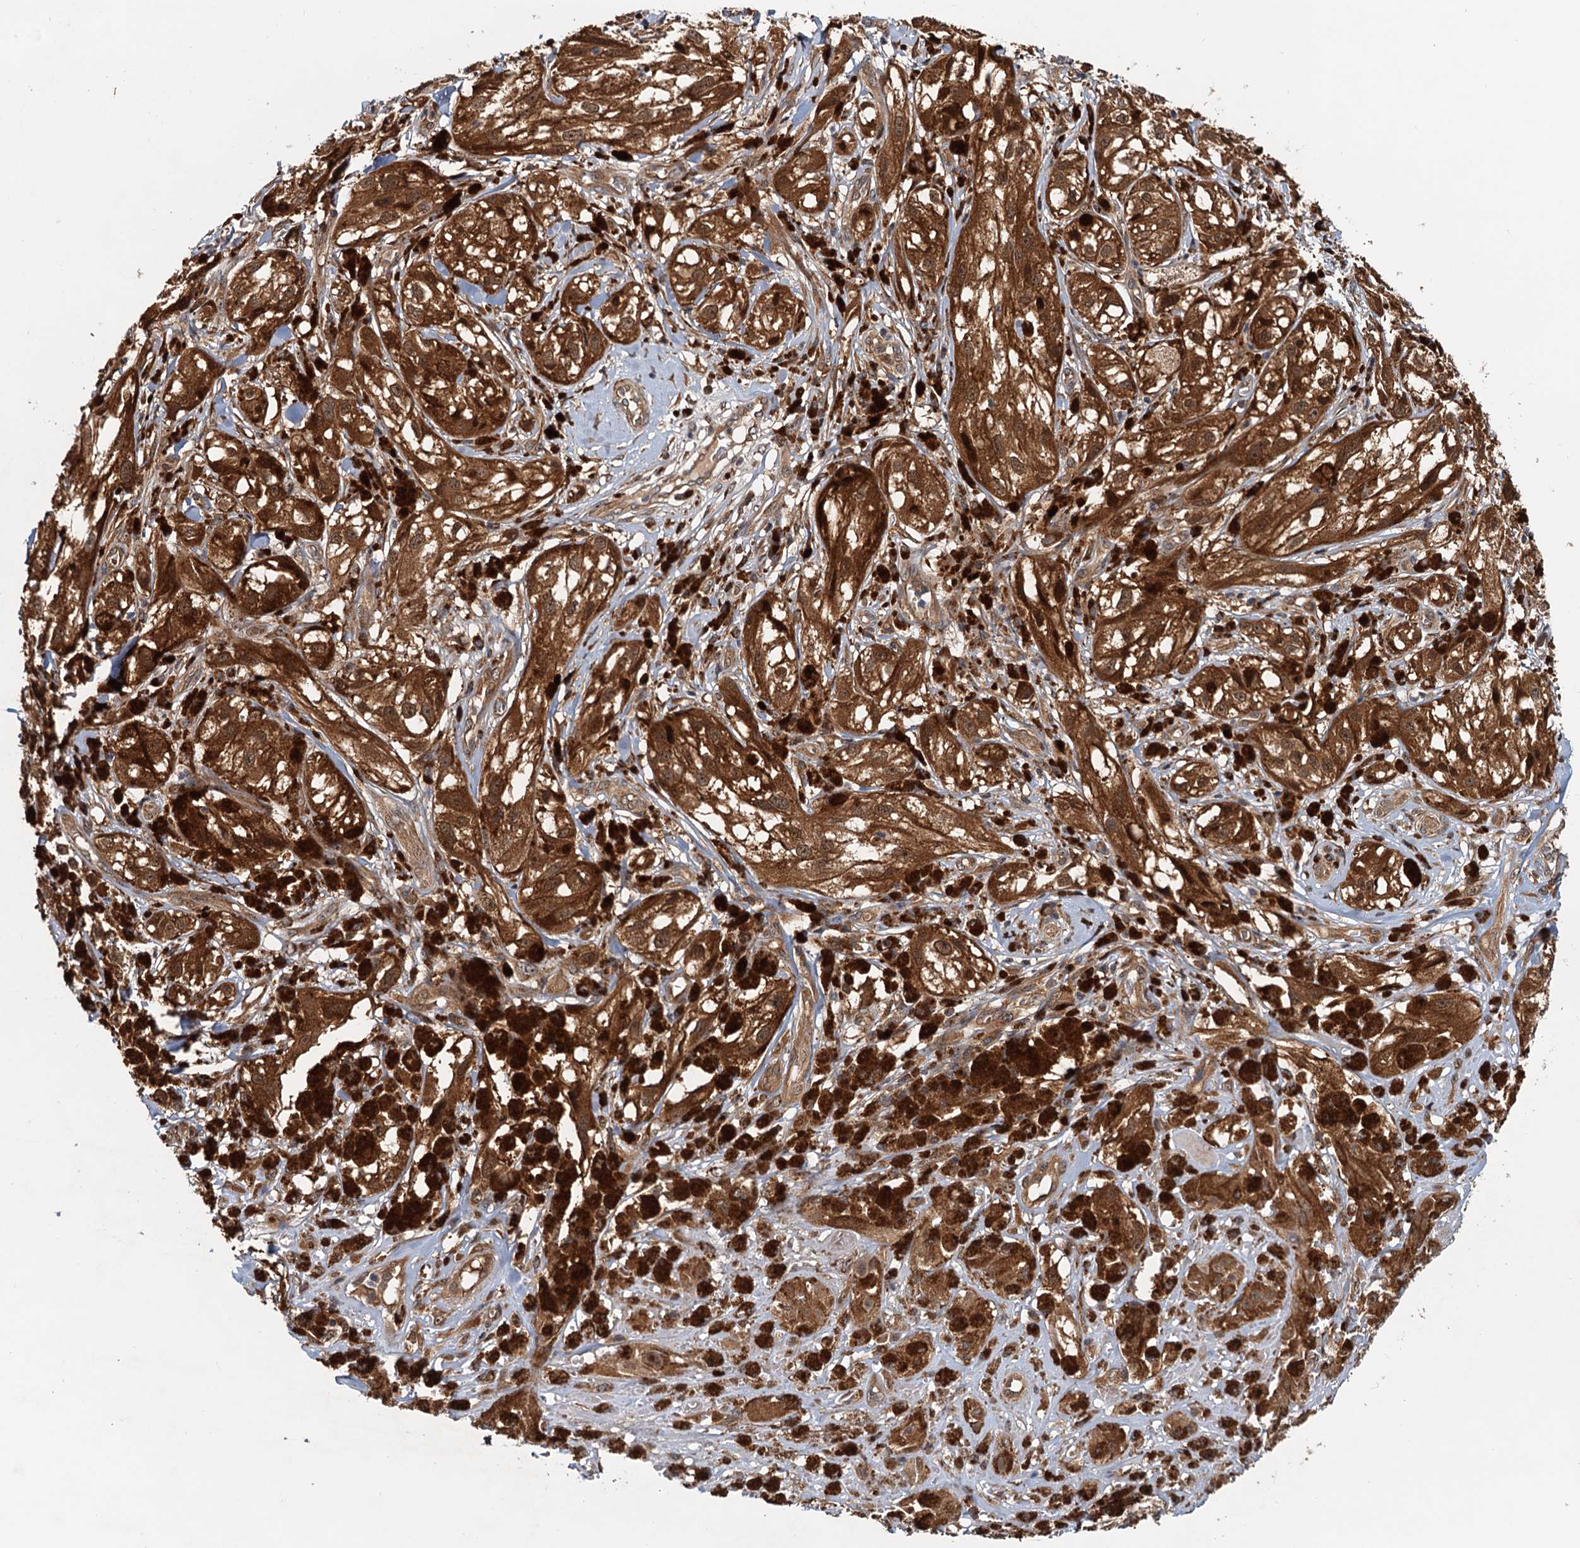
{"staining": {"intensity": "moderate", "quantity": ">75%", "location": "cytoplasmic/membranous,nuclear"}, "tissue": "melanoma", "cell_type": "Tumor cells", "image_type": "cancer", "snomed": [{"axis": "morphology", "description": "Malignant melanoma, NOS"}, {"axis": "topography", "description": "Skin"}], "caption": "This is a photomicrograph of immunohistochemistry (IHC) staining of melanoma, which shows moderate expression in the cytoplasmic/membranous and nuclear of tumor cells.", "gene": "AAGAB", "patient": {"sex": "male", "age": 88}}